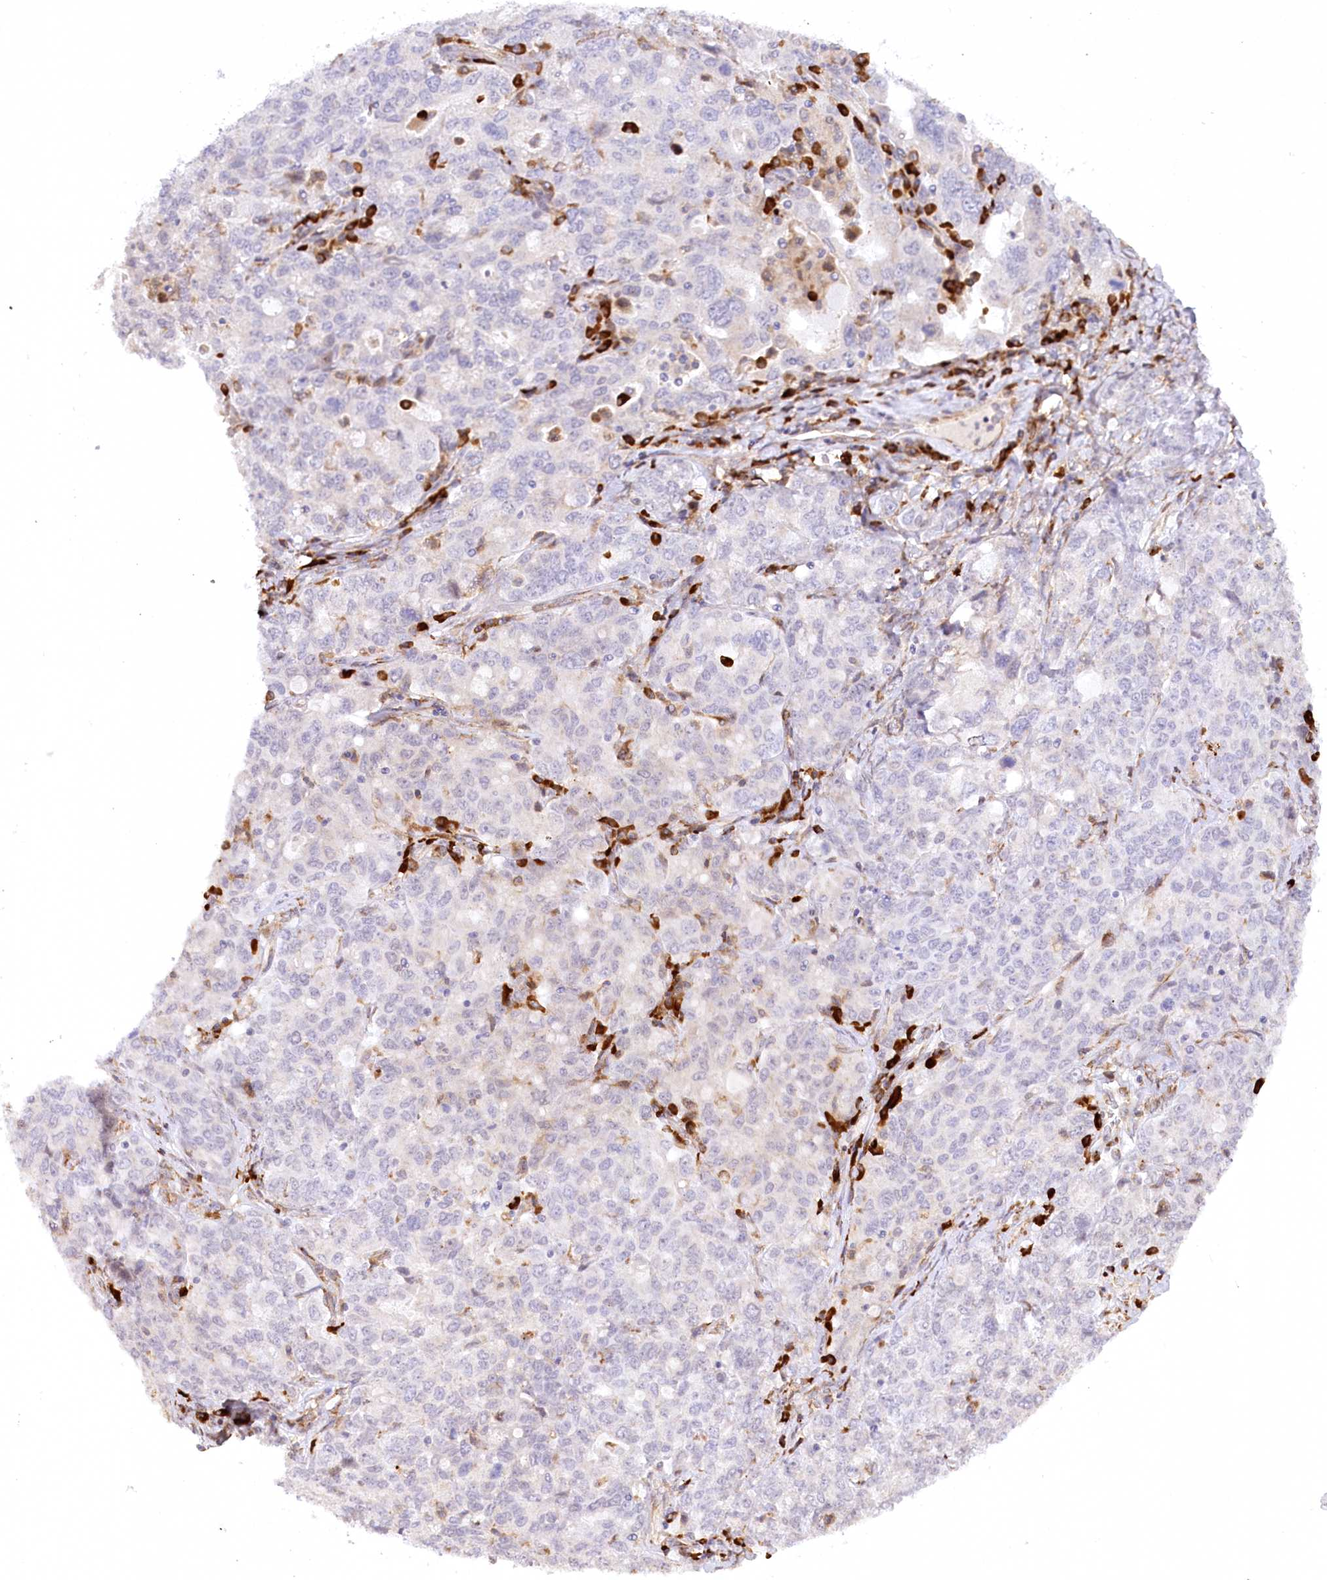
{"staining": {"intensity": "negative", "quantity": "none", "location": "none"}, "tissue": "ovarian cancer", "cell_type": "Tumor cells", "image_type": "cancer", "snomed": [{"axis": "morphology", "description": "Carcinoma, endometroid"}, {"axis": "topography", "description": "Ovary"}], "caption": "Endometroid carcinoma (ovarian) was stained to show a protein in brown. There is no significant expression in tumor cells.", "gene": "NCKAP5", "patient": {"sex": "female", "age": 62}}